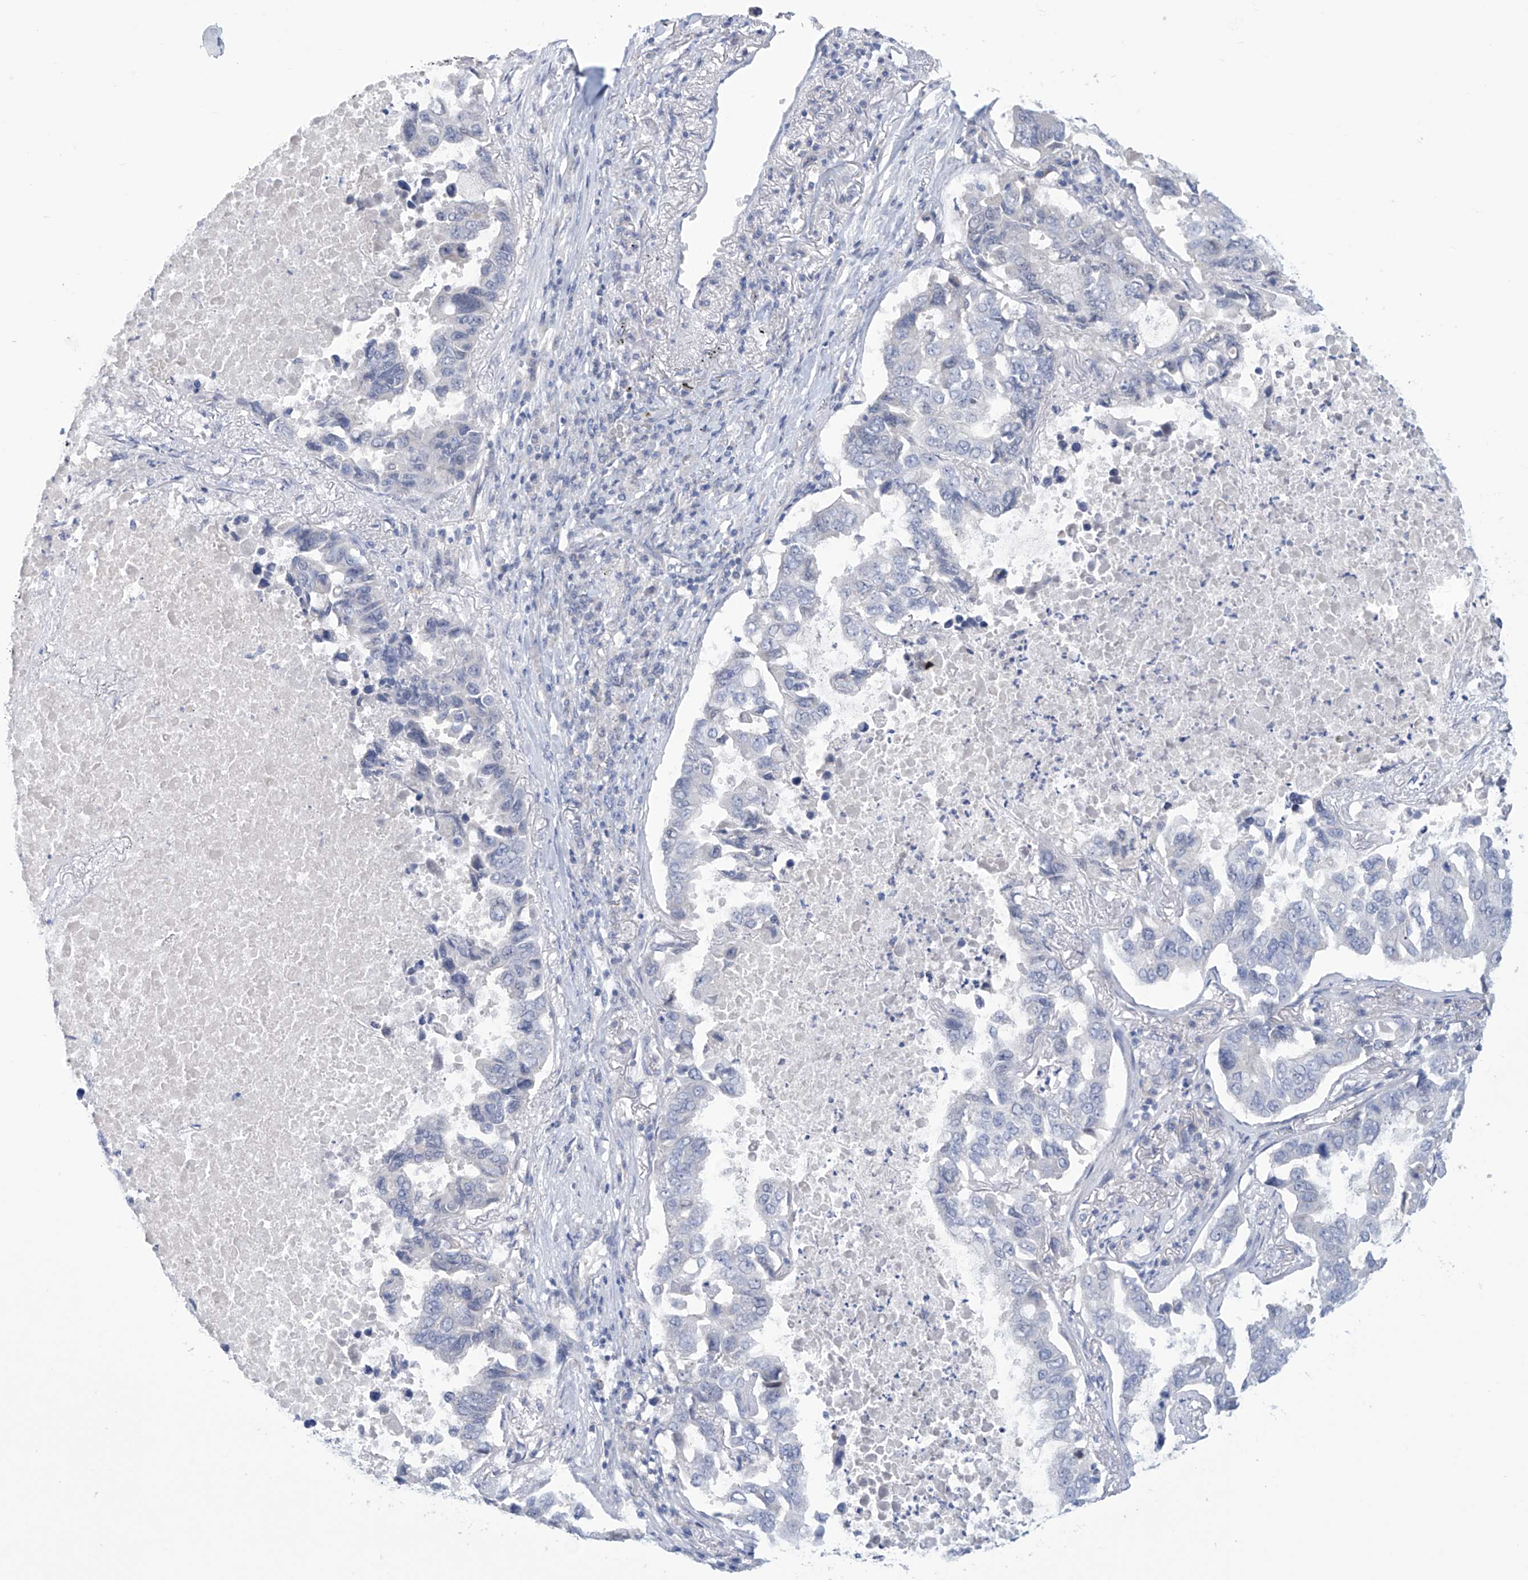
{"staining": {"intensity": "negative", "quantity": "none", "location": "none"}, "tissue": "lung cancer", "cell_type": "Tumor cells", "image_type": "cancer", "snomed": [{"axis": "morphology", "description": "Adenocarcinoma, NOS"}, {"axis": "topography", "description": "Lung"}], "caption": "Protein analysis of adenocarcinoma (lung) displays no significant expression in tumor cells. The staining was performed using DAB to visualize the protein expression in brown, while the nuclei were stained in blue with hematoxylin (Magnification: 20x).", "gene": "IBA57", "patient": {"sex": "male", "age": 64}}